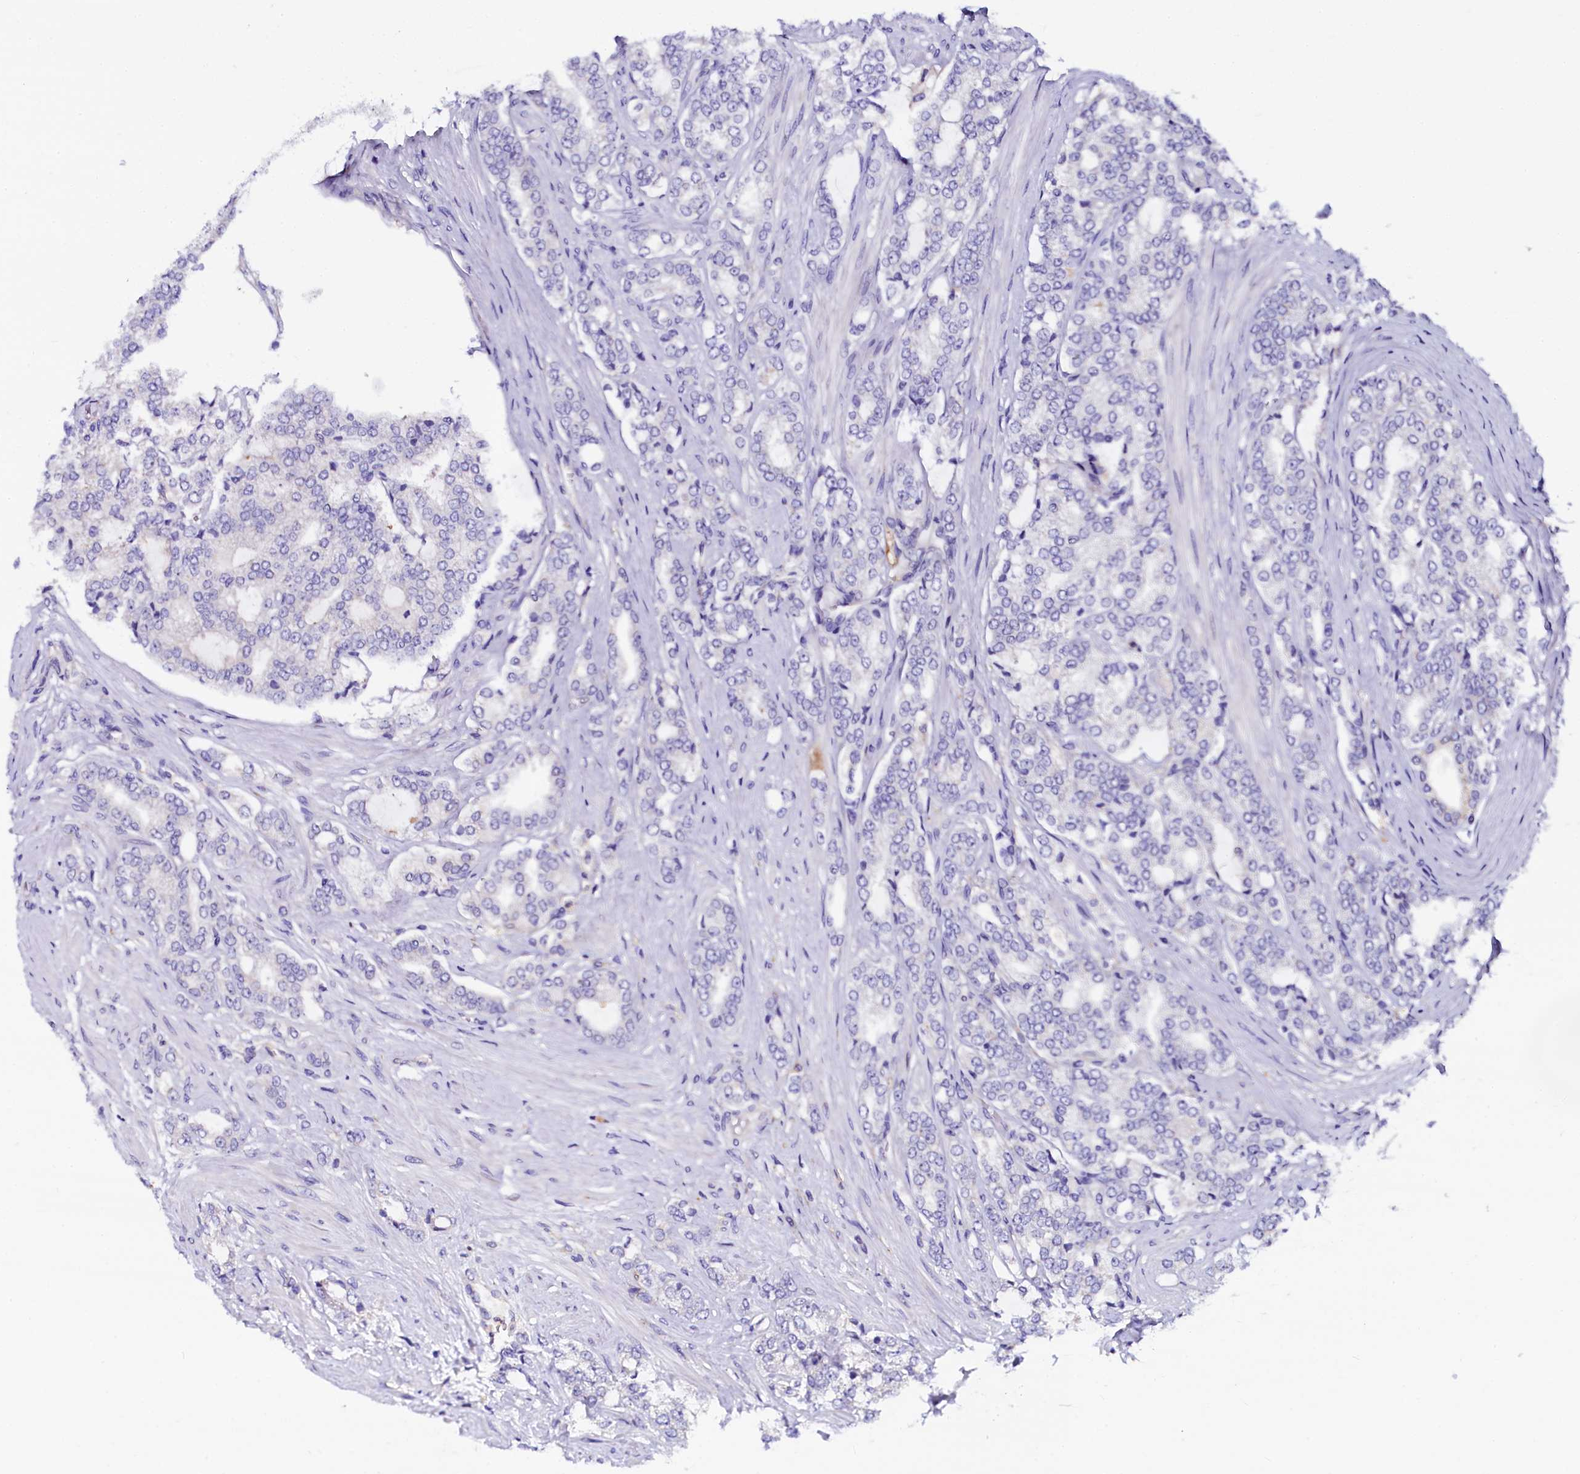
{"staining": {"intensity": "negative", "quantity": "none", "location": "none"}, "tissue": "prostate cancer", "cell_type": "Tumor cells", "image_type": "cancer", "snomed": [{"axis": "morphology", "description": "Adenocarcinoma, High grade"}, {"axis": "topography", "description": "Prostate"}], "caption": "IHC of human prostate cancer (adenocarcinoma (high-grade)) displays no staining in tumor cells.", "gene": "OTOL1", "patient": {"sex": "male", "age": 64}}